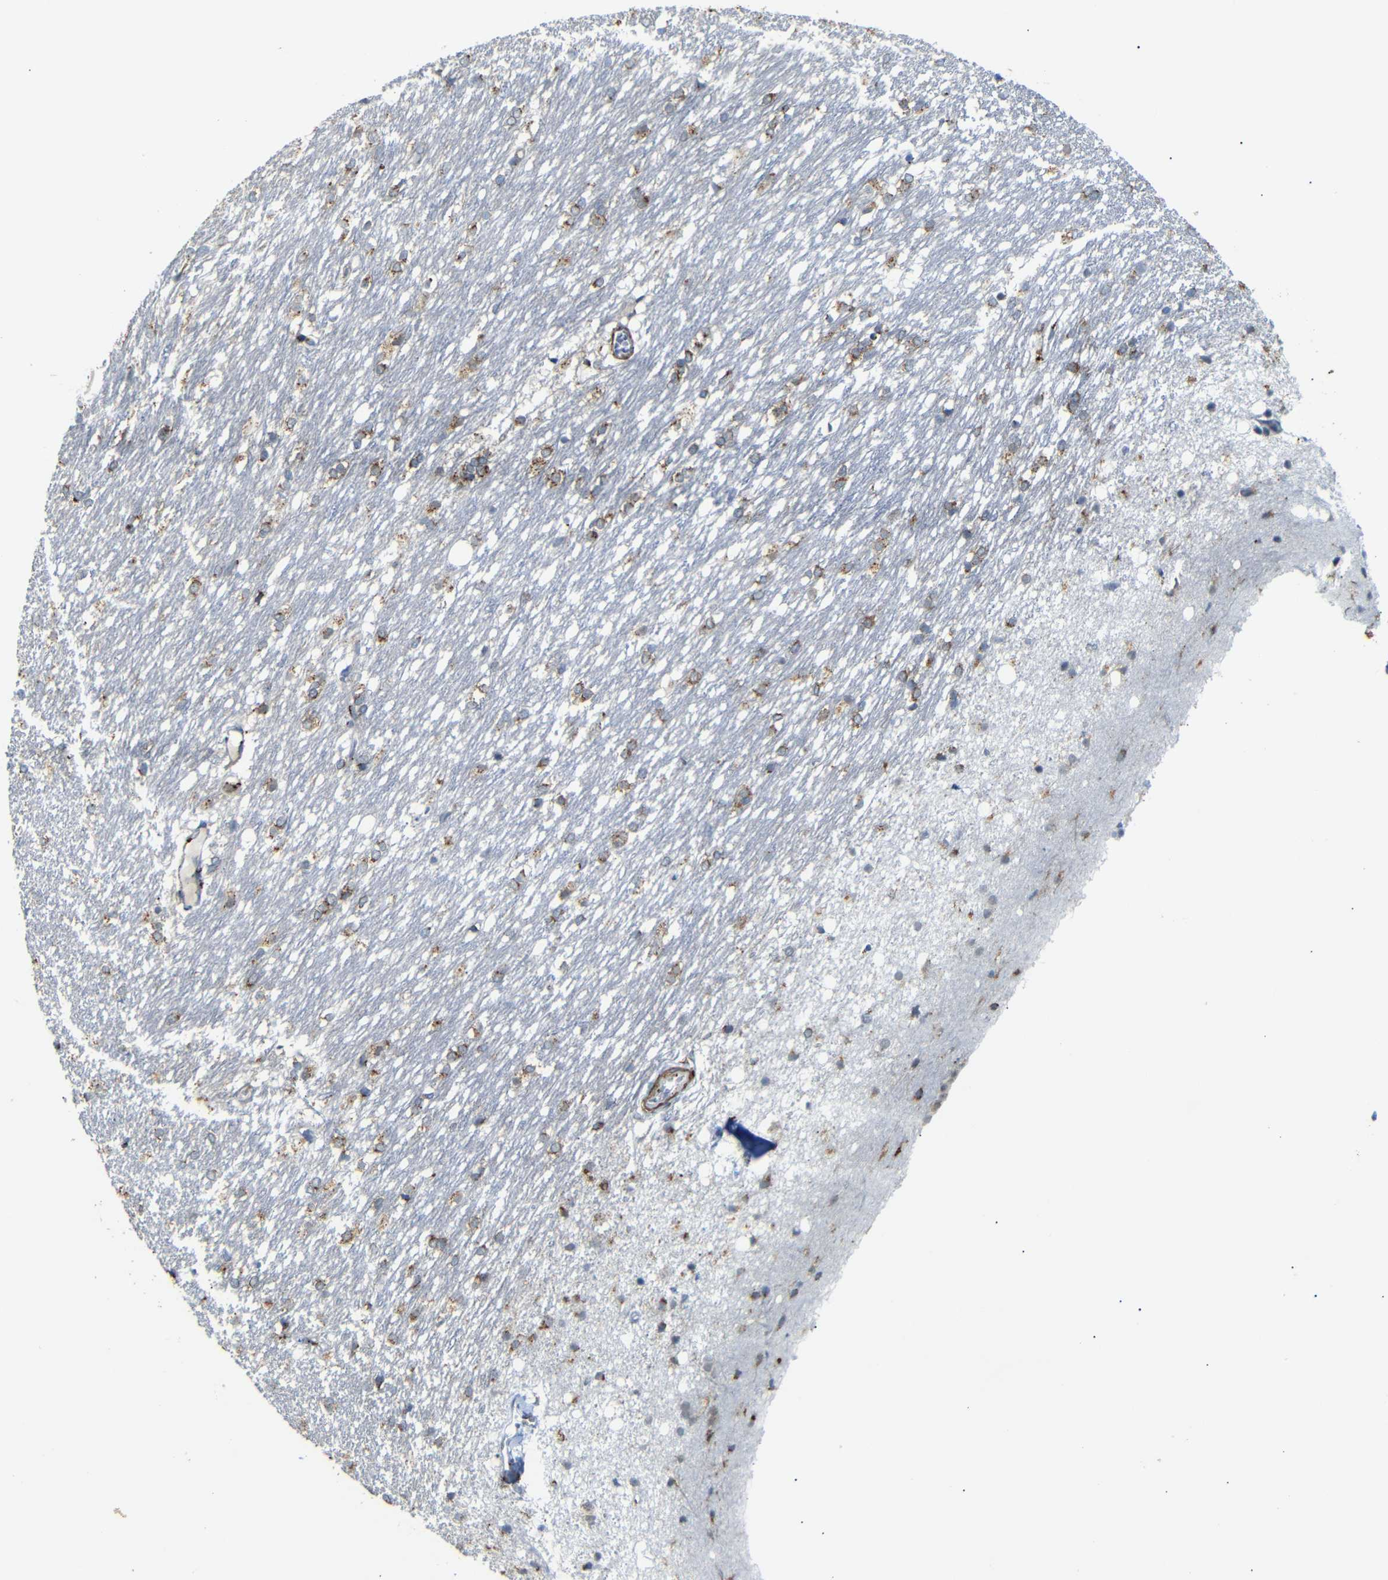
{"staining": {"intensity": "moderate", "quantity": ">75%", "location": "cytoplasmic/membranous"}, "tissue": "caudate", "cell_type": "Glial cells", "image_type": "normal", "snomed": [{"axis": "morphology", "description": "Normal tissue, NOS"}, {"axis": "topography", "description": "Lateral ventricle wall"}], "caption": "This micrograph reveals immunohistochemistry staining of benign human caudate, with medium moderate cytoplasmic/membranous expression in about >75% of glial cells.", "gene": "TGOLN2", "patient": {"sex": "female", "age": 19}}